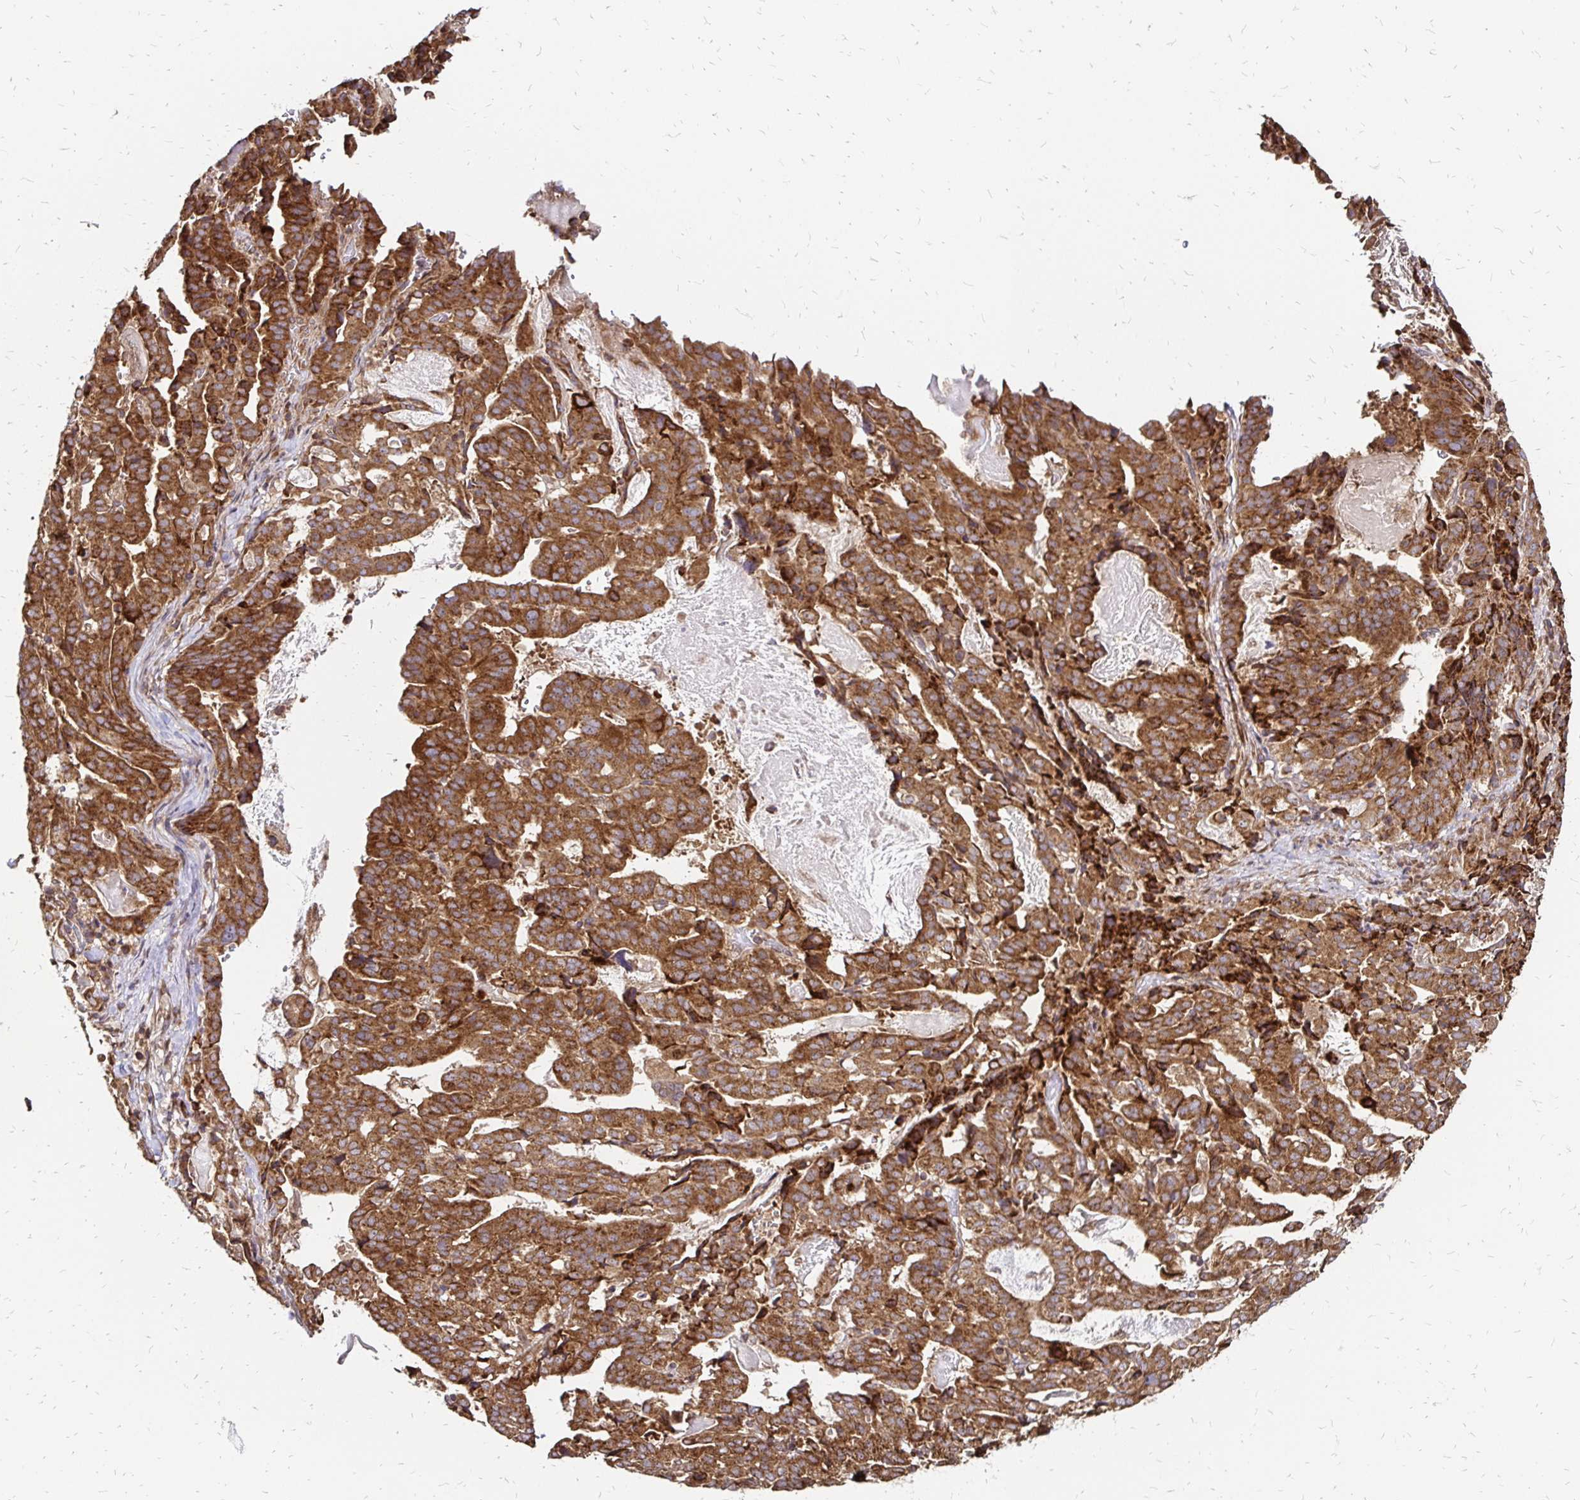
{"staining": {"intensity": "strong", "quantity": ">75%", "location": "cytoplasmic/membranous"}, "tissue": "stomach cancer", "cell_type": "Tumor cells", "image_type": "cancer", "snomed": [{"axis": "morphology", "description": "Adenocarcinoma, NOS"}, {"axis": "topography", "description": "Stomach"}], "caption": "A brown stain shows strong cytoplasmic/membranous positivity of a protein in adenocarcinoma (stomach) tumor cells.", "gene": "ZW10", "patient": {"sex": "male", "age": 48}}